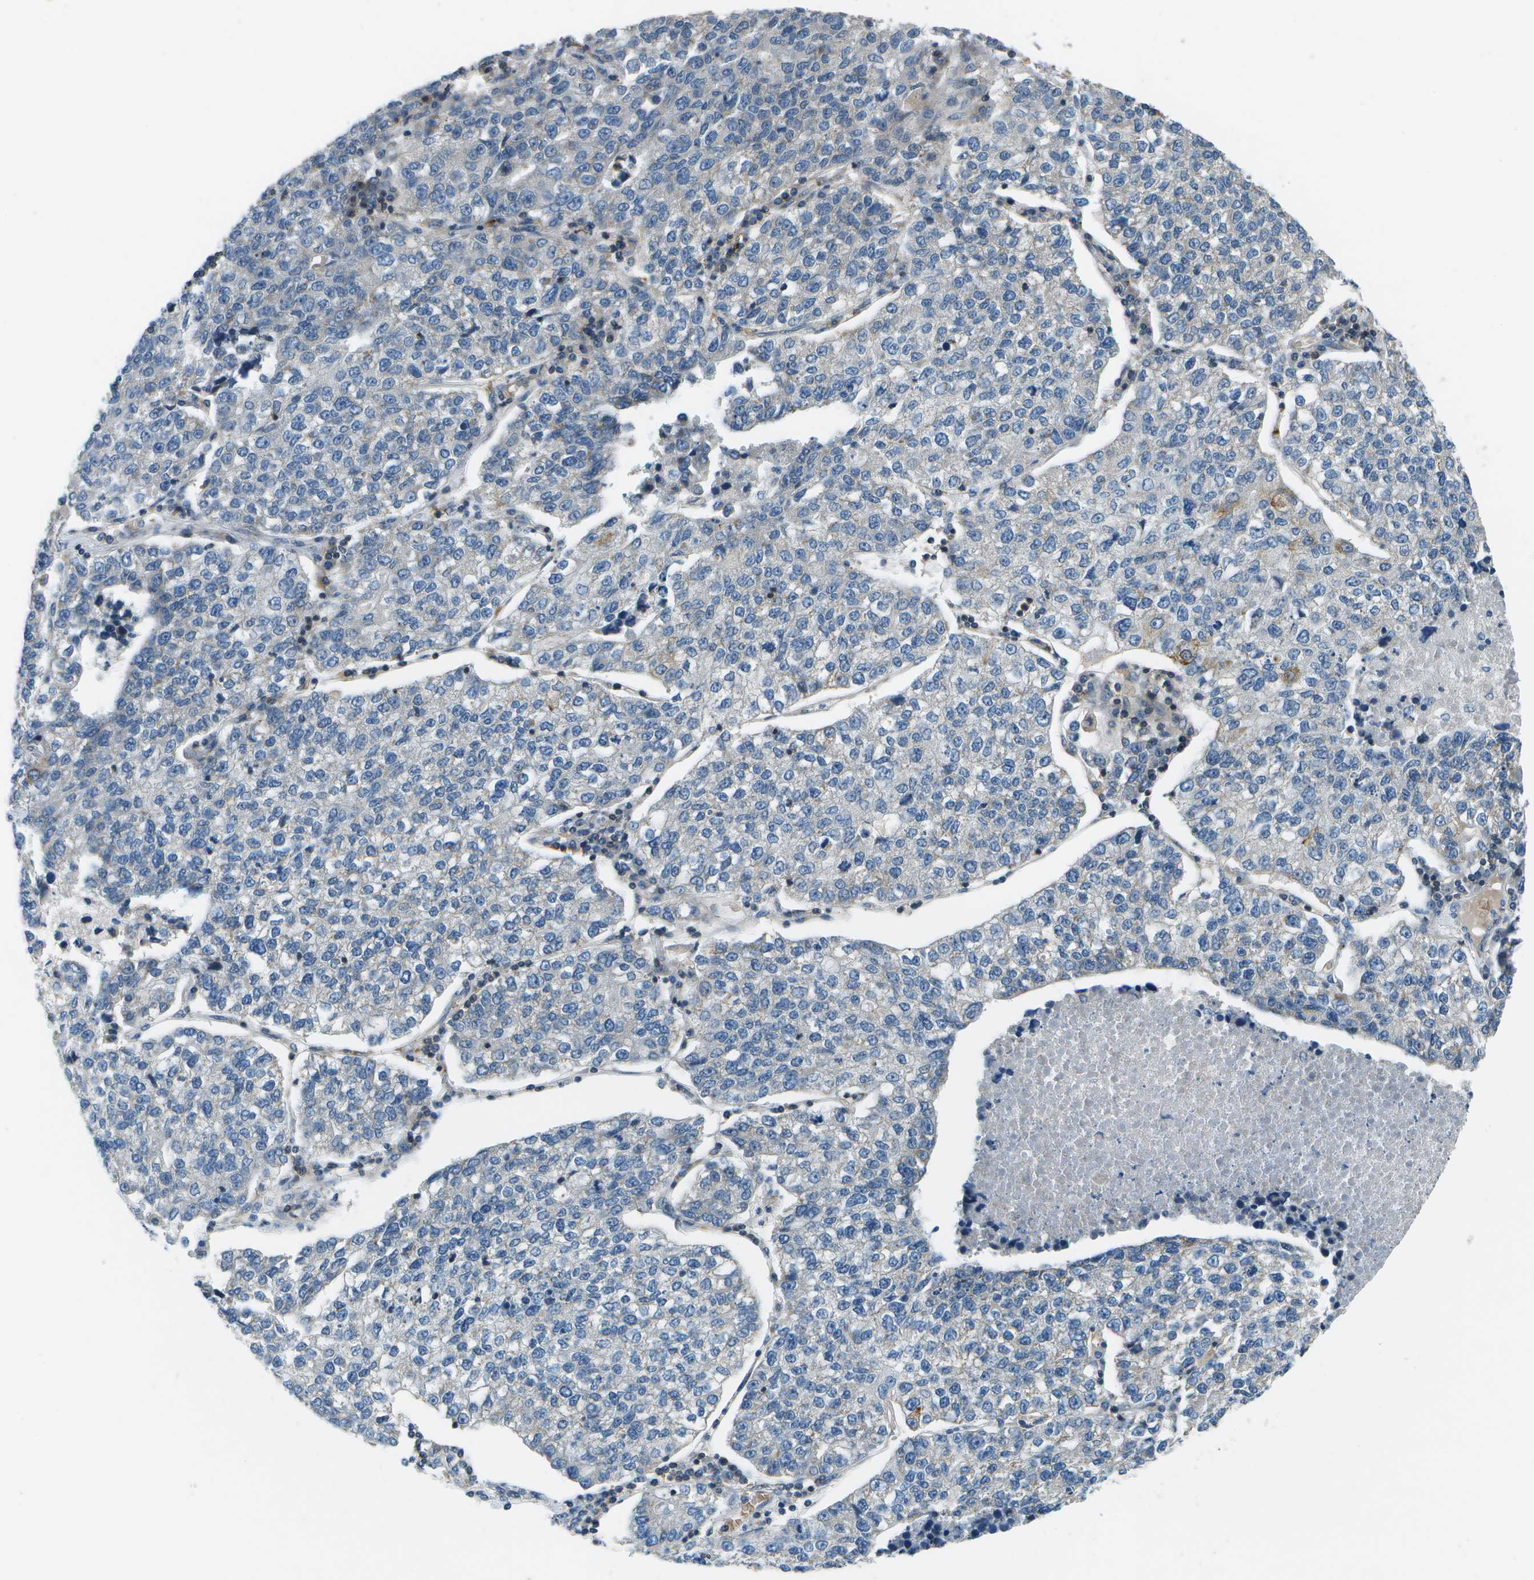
{"staining": {"intensity": "negative", "quantity": "none", "location": "none"}, "tissue": "lung cancer", "cell_type": "Tumor cells", "image_type": "cancer", "snomed": [{"axis": "morphology", "description": "Adenocarcinoma, NOS"}, {"axis": "topography", "description": "Lung"}], "caption": "Lung cancer stained for a protein using immunohistochemistry (IHC) displays no staining tumor cells.", "gene": "CTIF", "patient": {"sex": "male", "age": 49}}